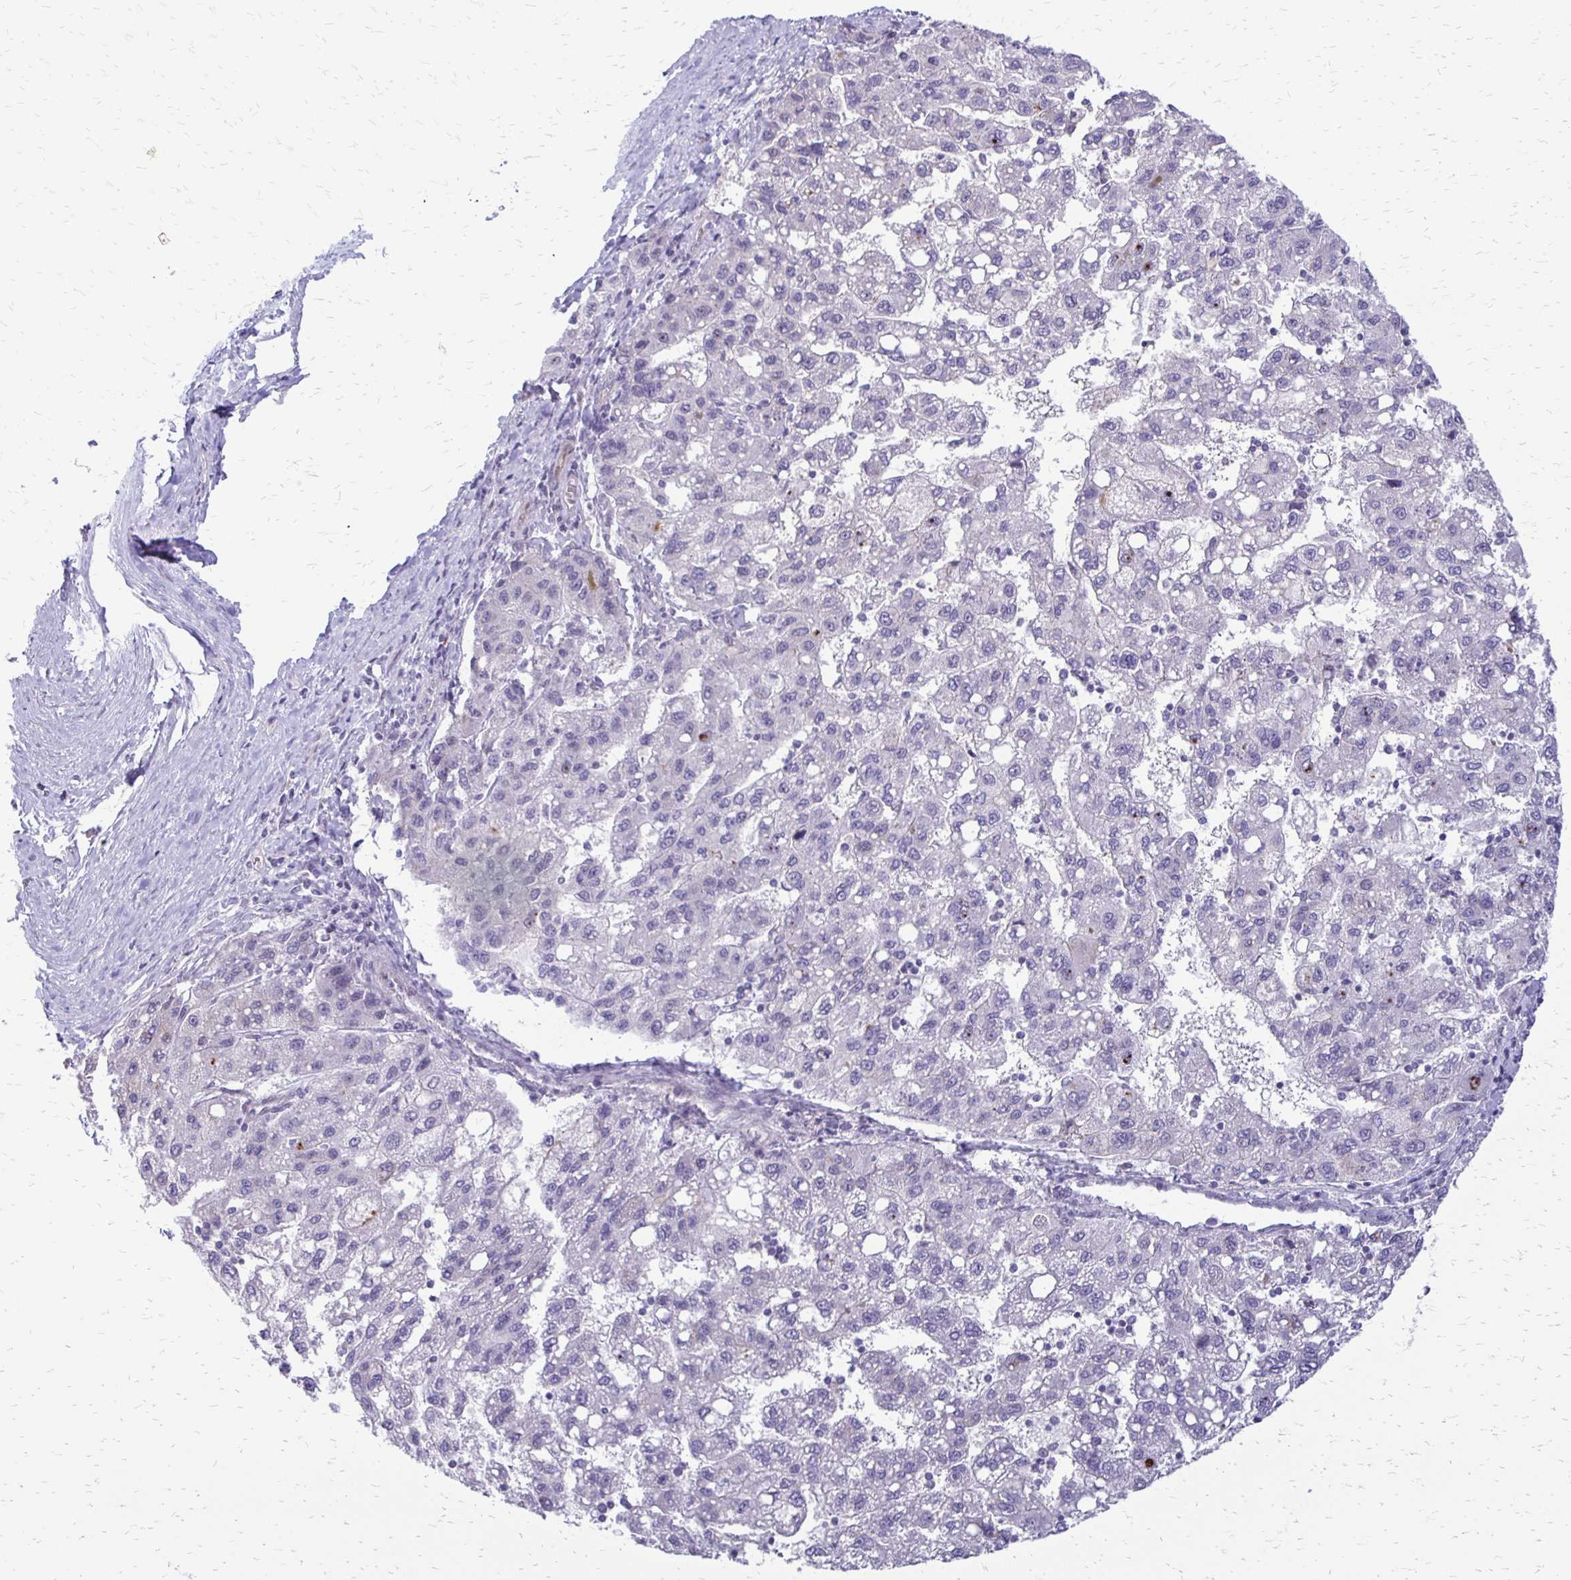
{"staining": {"intensity": "negative", "quantity": "none", "location": "none"}, "tissue": "liver cancer", "cell_type": "Tumor cells", "image_type": "cancer", "snomed": [{"axis": "morphology", "description": "Carcinoma, Hepatocellular, NOS"}, {"axis": "topography", "description": "Liver"}], "caption": "Image shows no significant protein positivity in tumor cells of liver cancer. Brightfield microscopy of immunohistochemistry (IHC) stained with DAB (brown) and hematoxylin (blue), captured at high magnification.", "gene": "EPYC", "patient": {"sex": "female", "age": 82}}